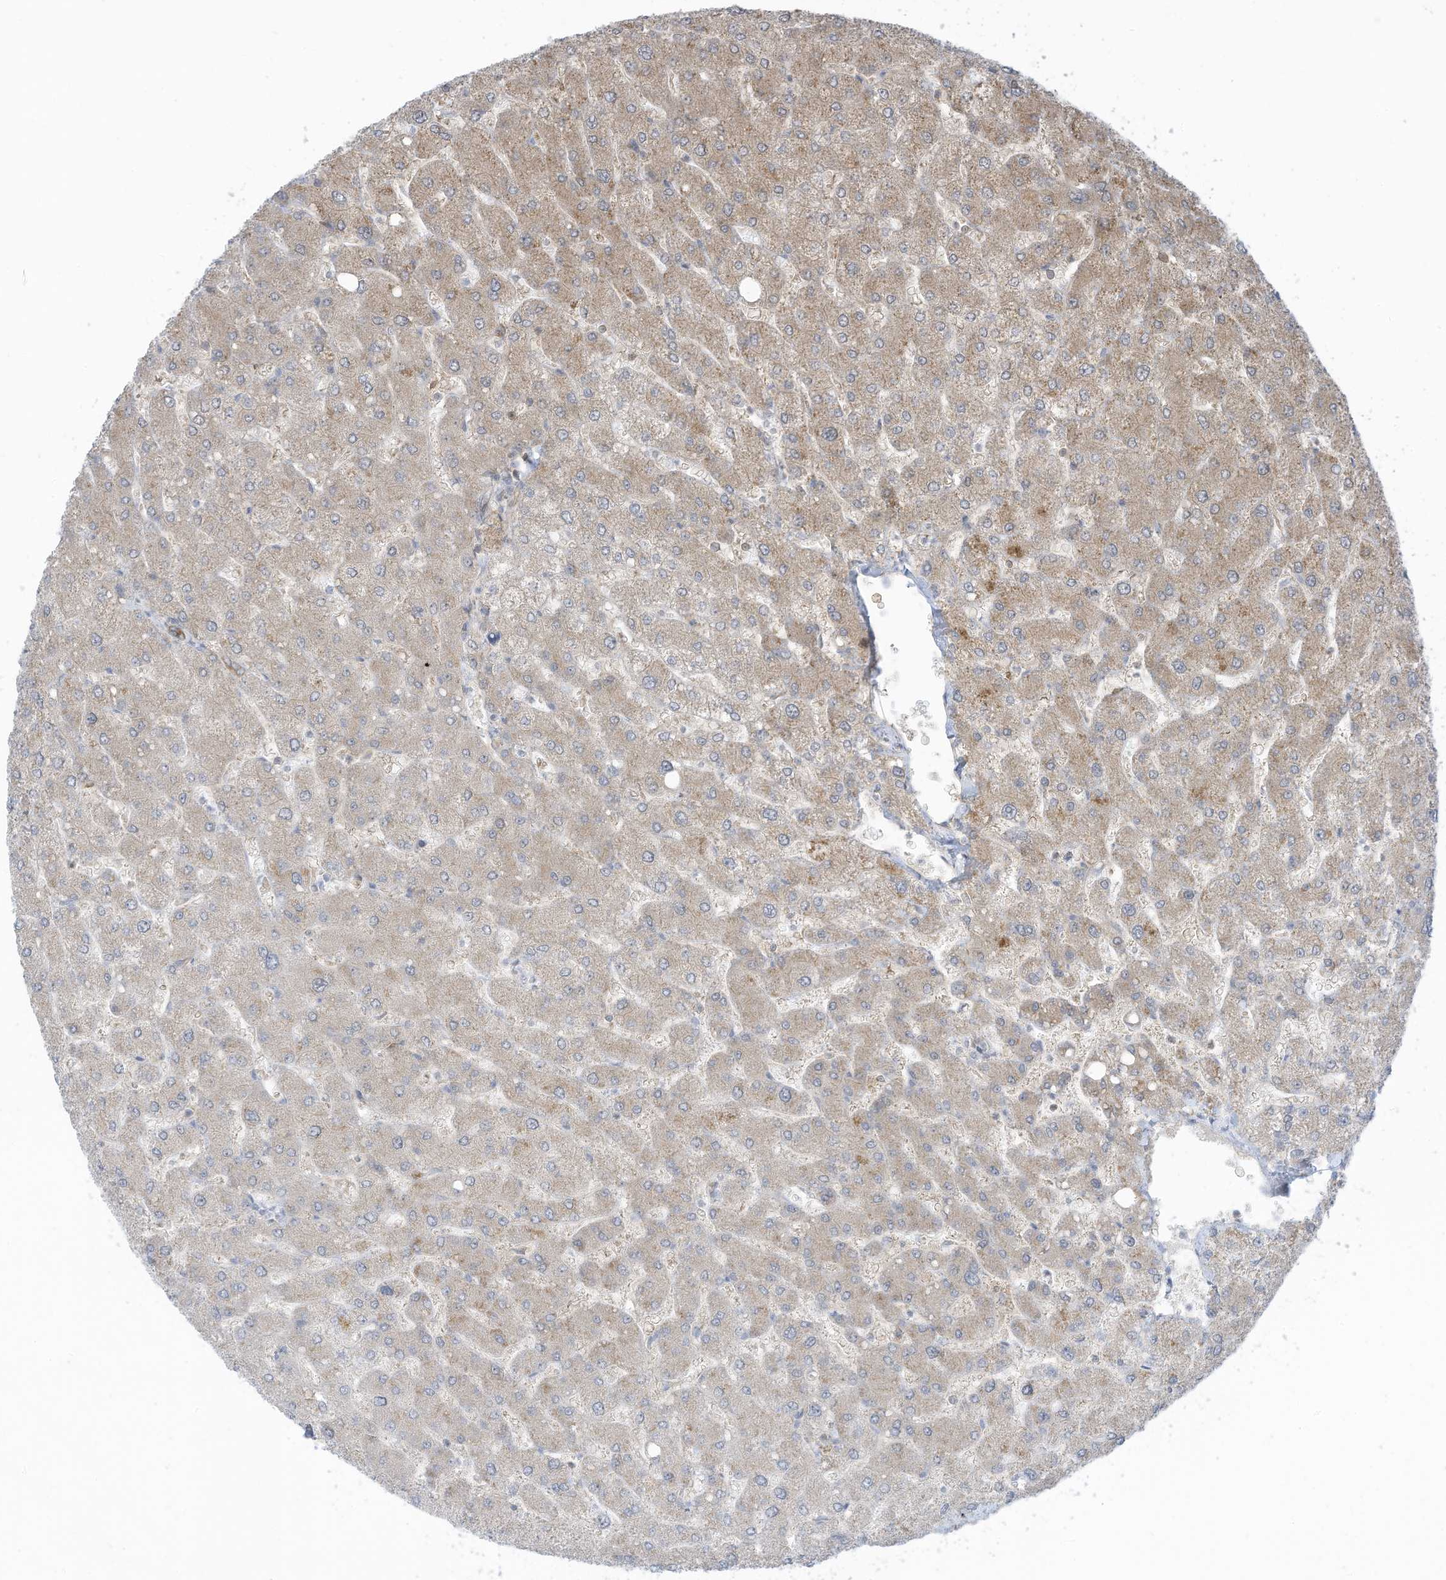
{"staining": {"intensity": "moderate", "quantity": "<25%", "location": "cytoplasmic/membranous"}, "tissue": "liver", "cell_type": "Cholangiocytes", "image_type": "normal", "snomed": [{"axis": "morphology", "description": "Normal tissue, NOS"}, {"axis": "topography", "description": "Liver"}], "caption": "An image of liver stained for a protein shows moderate cytoplasmic/membranous brown staining in cholangiocytes. (DAB IHC, brown staining for protein, blue staining for nuclei).", "gene": "REPS1", "patient": {"sex": "male", "age": 55}}